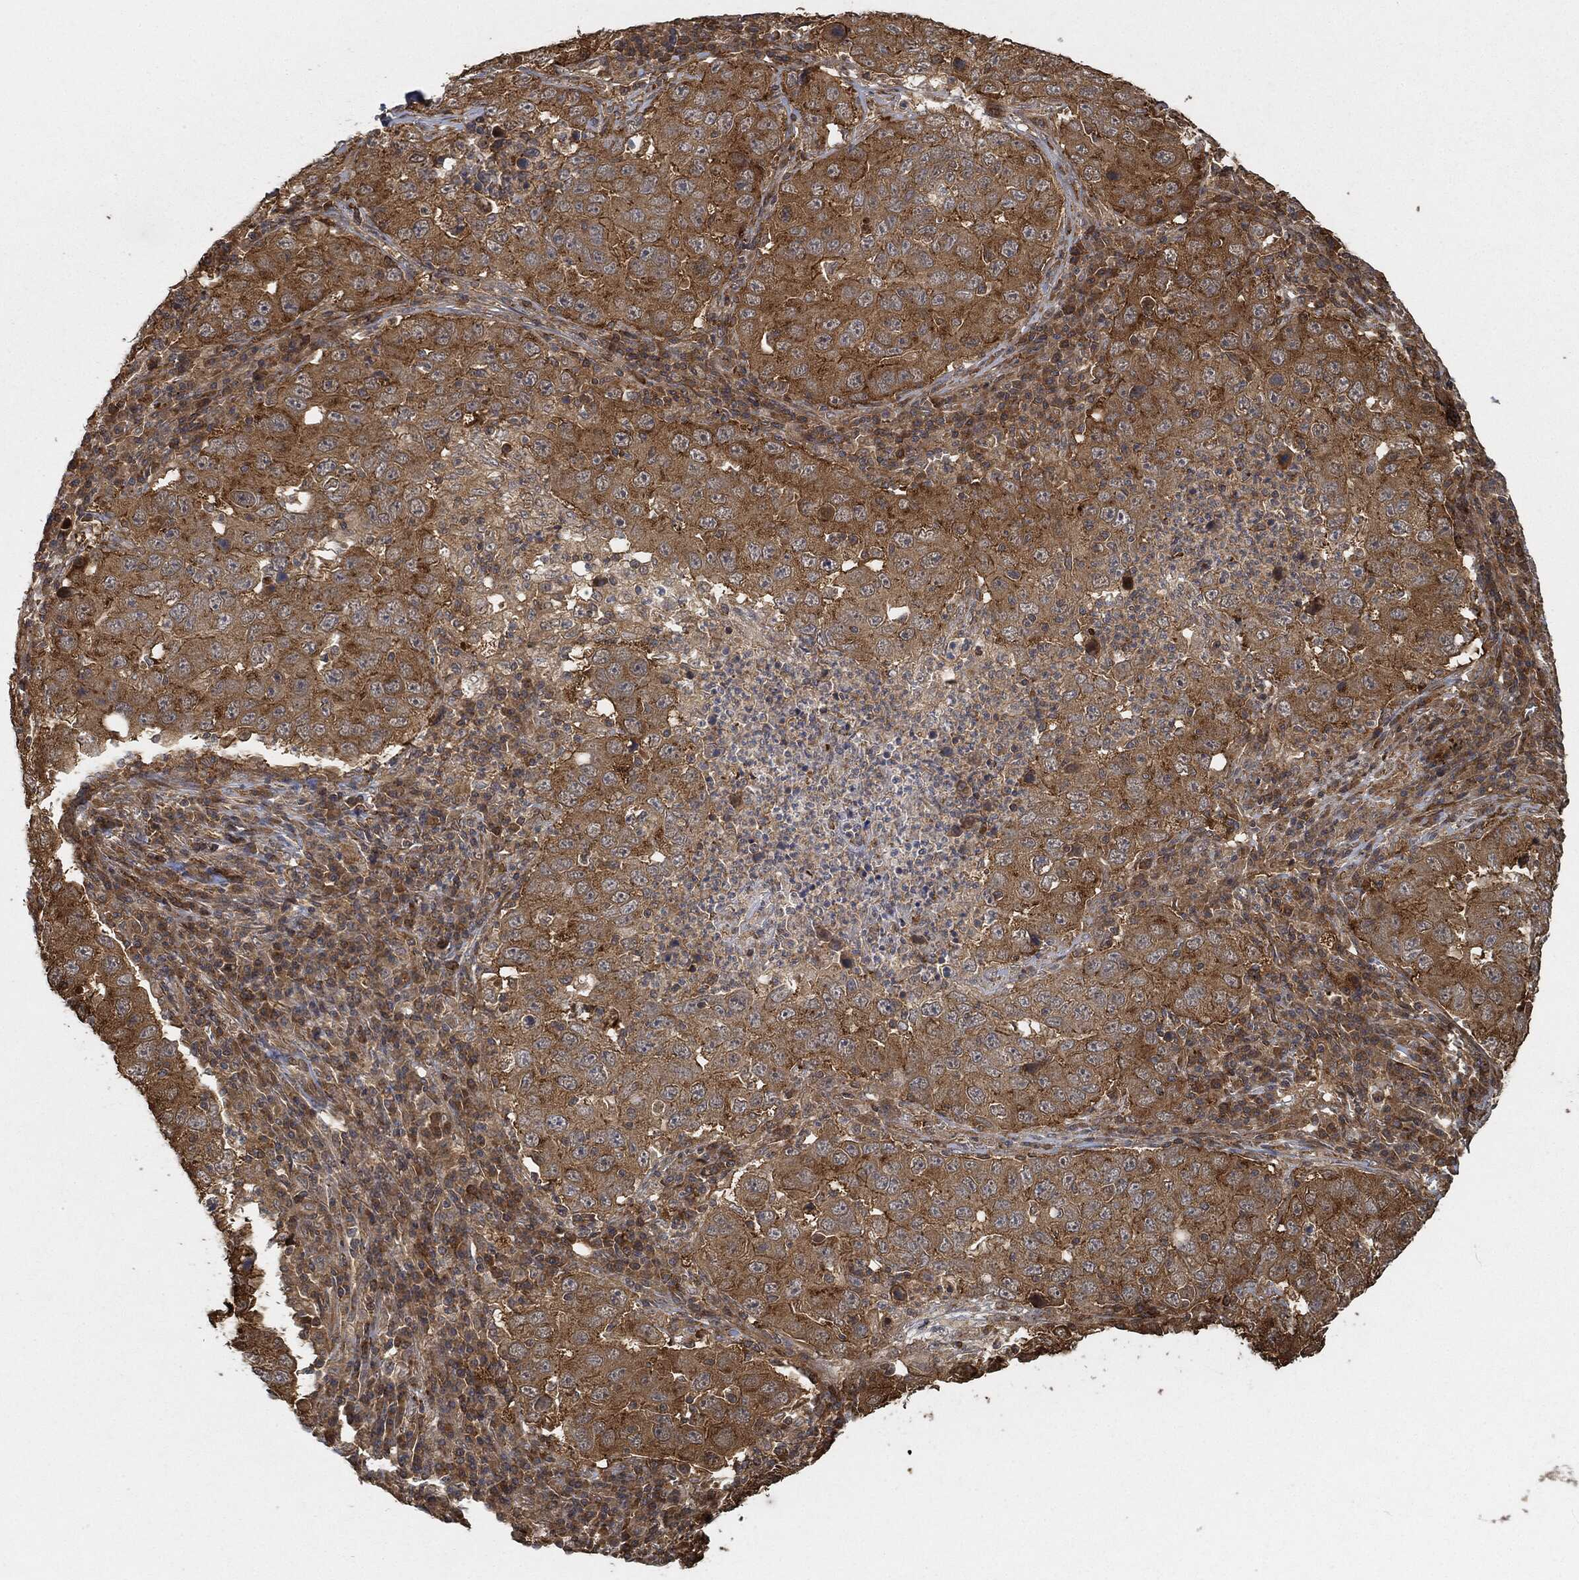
{"staining": {"intensity": "moderate", "quantity": "25%-75%", "location": "cytoplasmic/membranous"}, "tissue": "lung cancer", "cell_type": "Tumor cells", "image_type": "cancer", "snomed": [{"axis": "morphology", "description": "Adenocarcinoma, NOS"}, {"axis": "topography", "description": "Lung"}], "caption": "There is medium levels of moderate cytoplasmic/membranous expression in tumor cells of lung cancer (adenocarcinoma), as demonstrated by immunohistochemical staining (brown color).", "gene": "TPT1", "patient": {"sex": "male", "age": 73}}